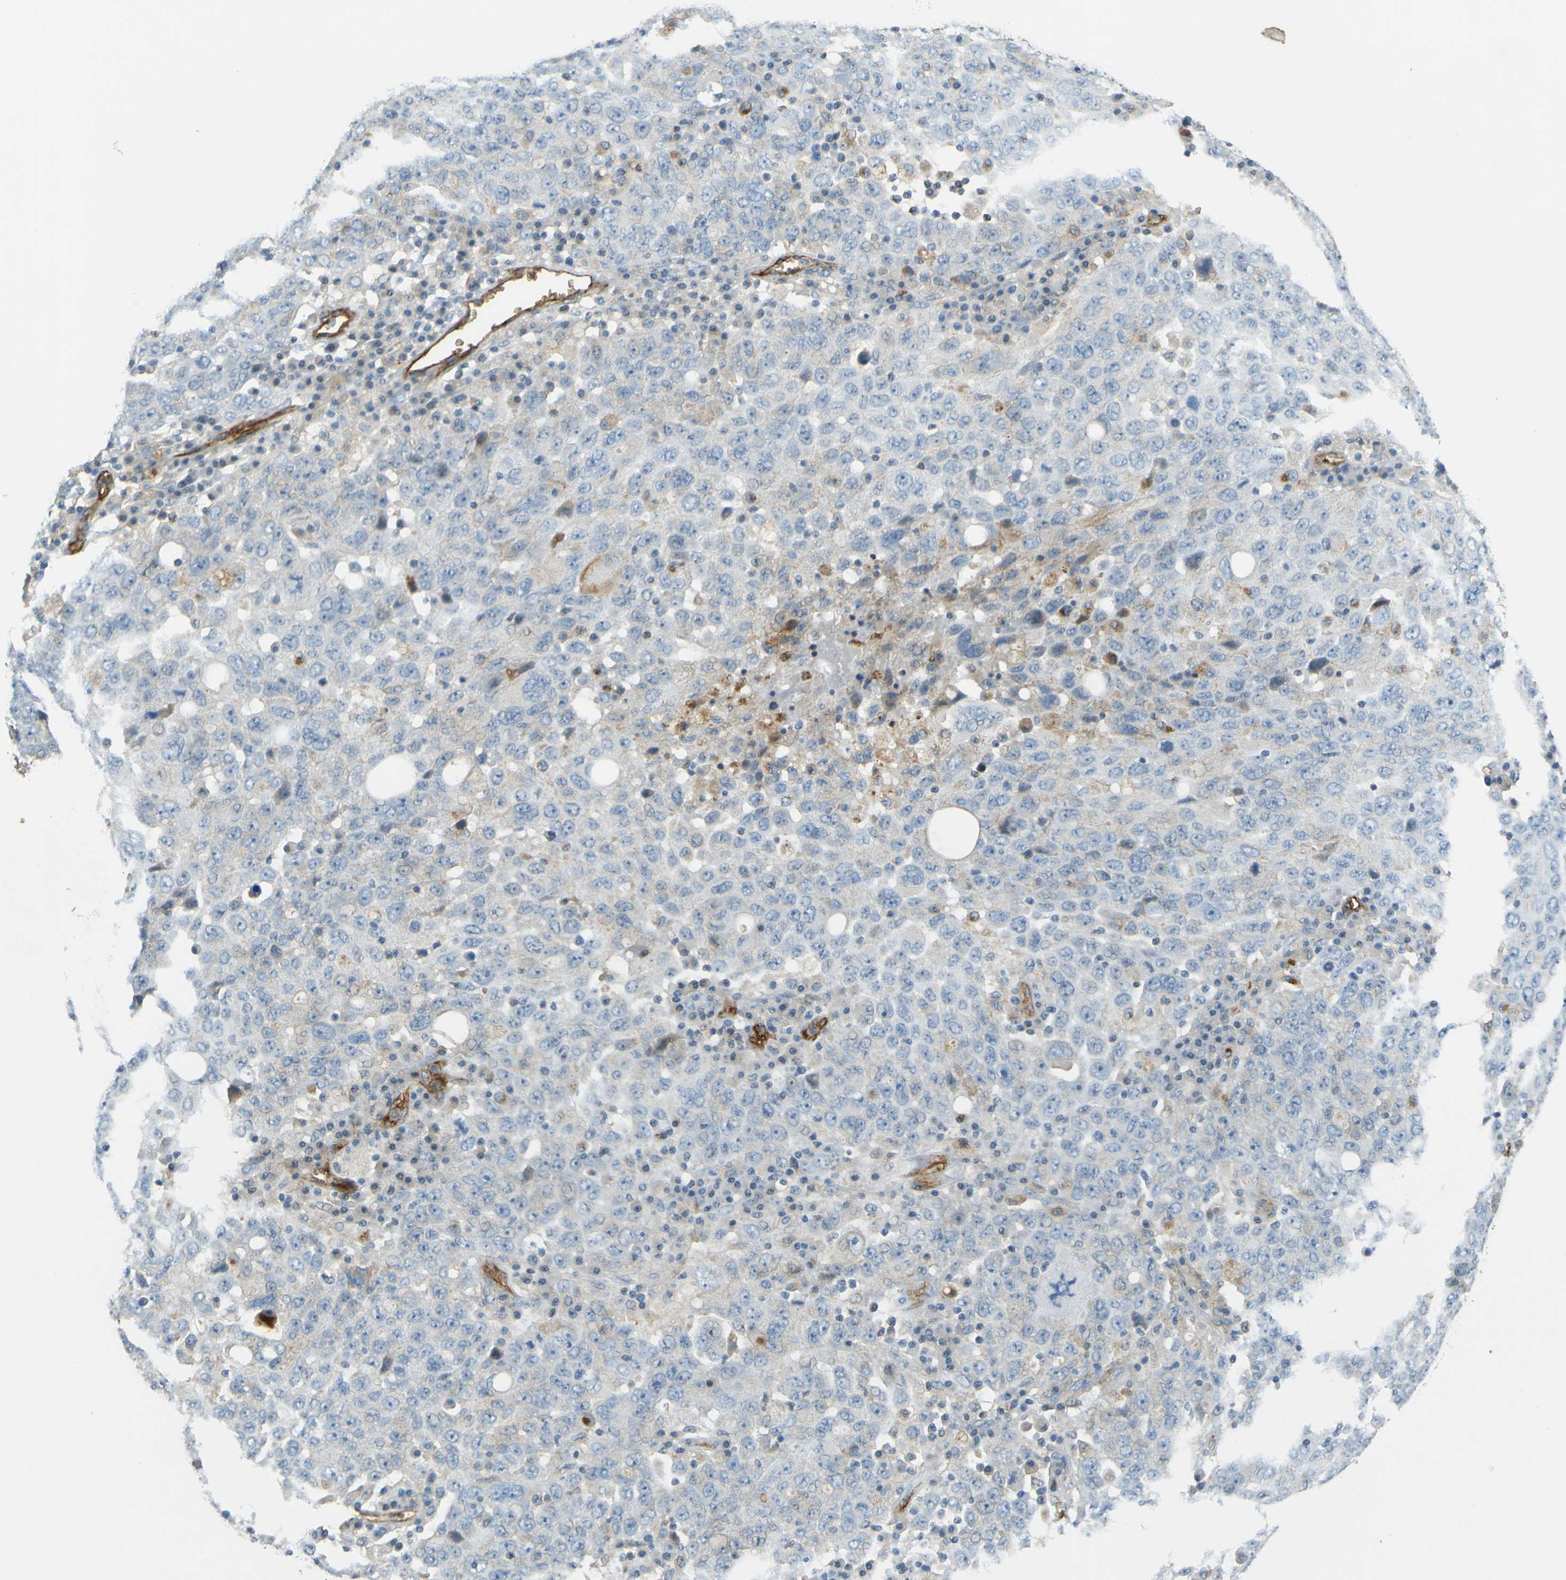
{"staining": {"intensity": "negative", "quantity": "none", "location": "none"}, "tissue": "ovarian cancer", "cell_type": "Tumor cells", "image_type": "cancer", "snomed": [{"axis": "morphology", "description": "Carcinoma, endometroid"}, {"axis": "topography", "description": "Ovary"}], "caption": "Human ovarian endometroid carcinoma stained for a protein using immunohistochemistry shows no positivity in tumor cells.", "gene": "PLXDC1", "patient": {"sex": "female", "age": 62}}